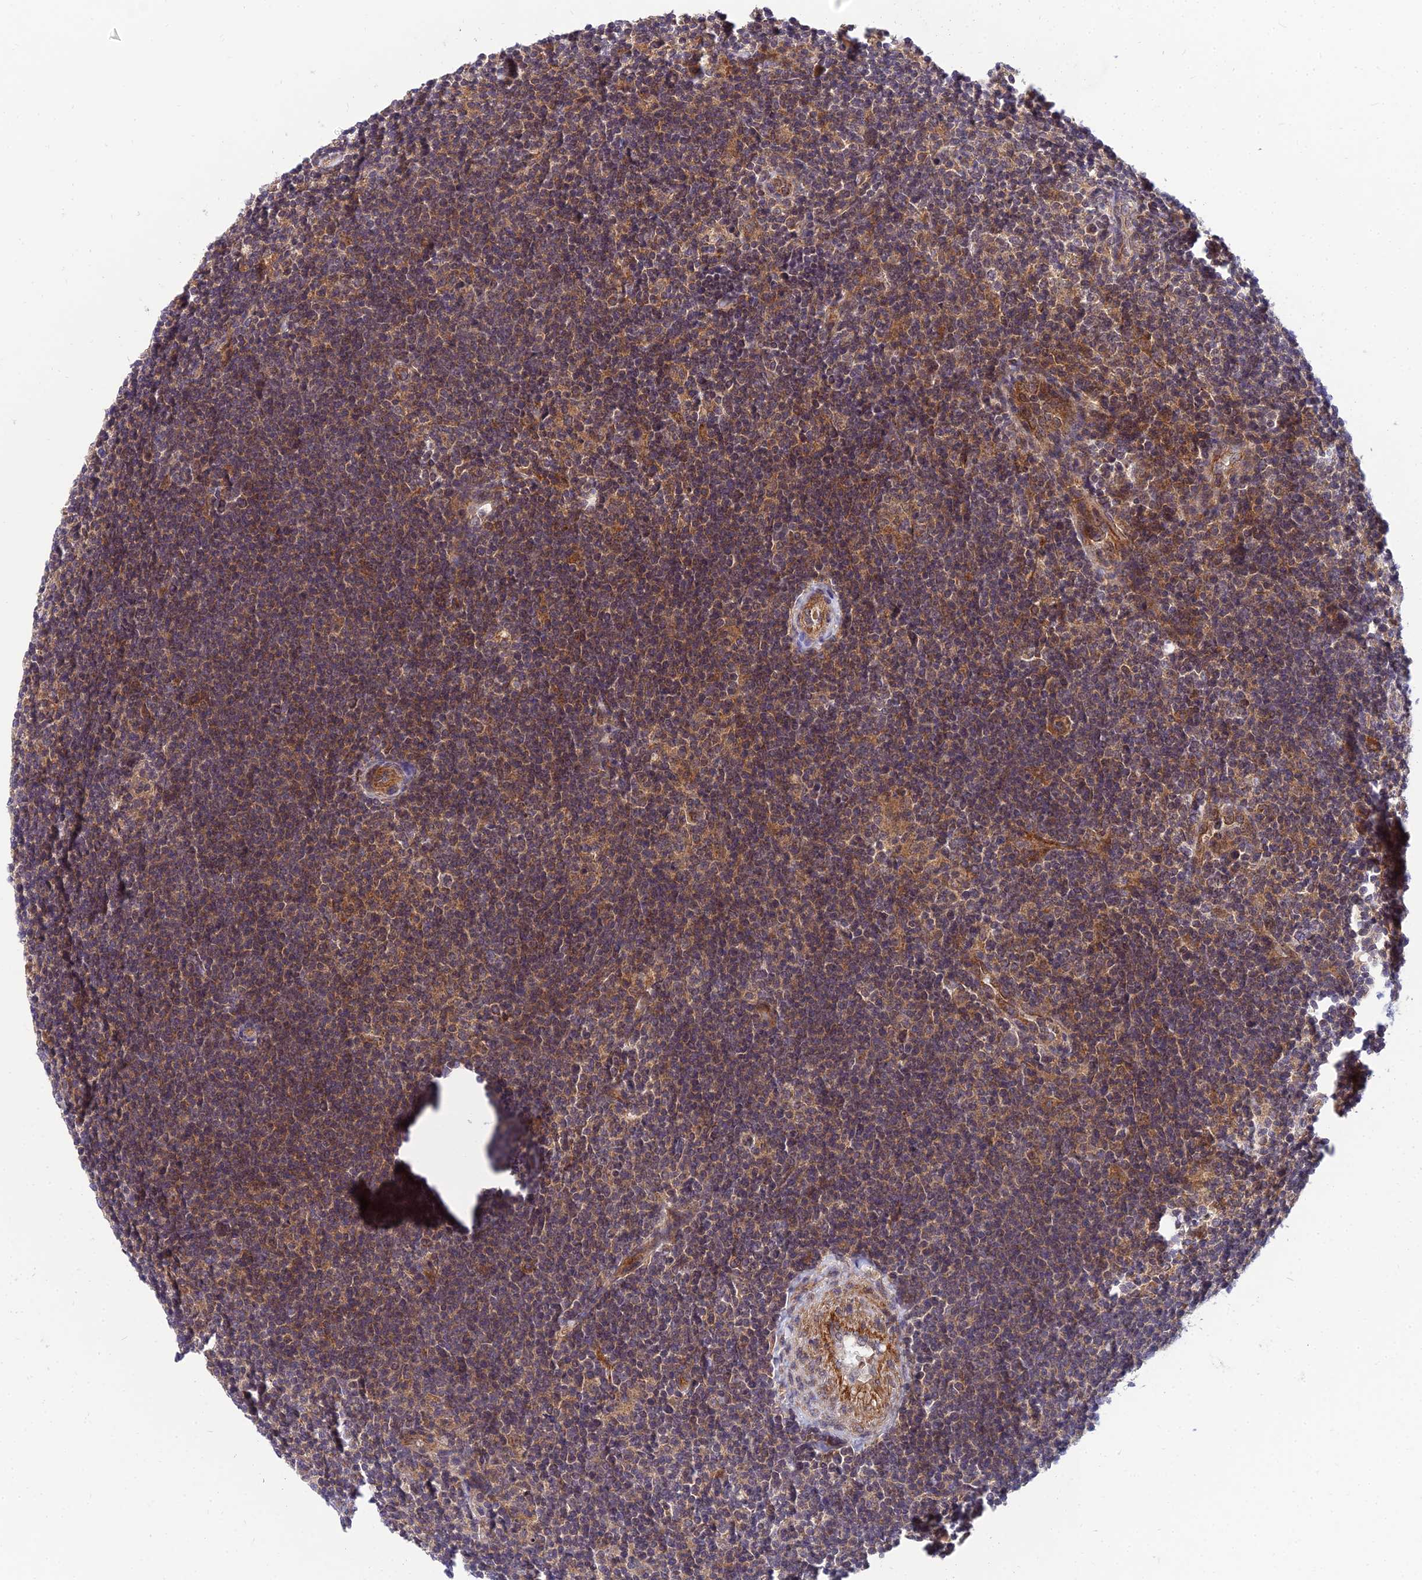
{"staining": {"intensity": "moderate", "quantity": ">75%", "location": "cytoplasmic/membranous"}, "tissue": "lymphoma", "cell_type": "Tumor cells", "image_type": "cancer", "snomed": [{"axis": "morphology", "description": "Hodgkin's disease, NOS"}, {"axis": "topography", "description": "Lymph node"}], "caption": "Immunohistochemical staining of human lymphoma reveals moderate cytoplasmic/membranous protein staining in approximately >75% of tumor cells.", "gene": "NPY", "patient": {"sex": "female", "age": 57}}